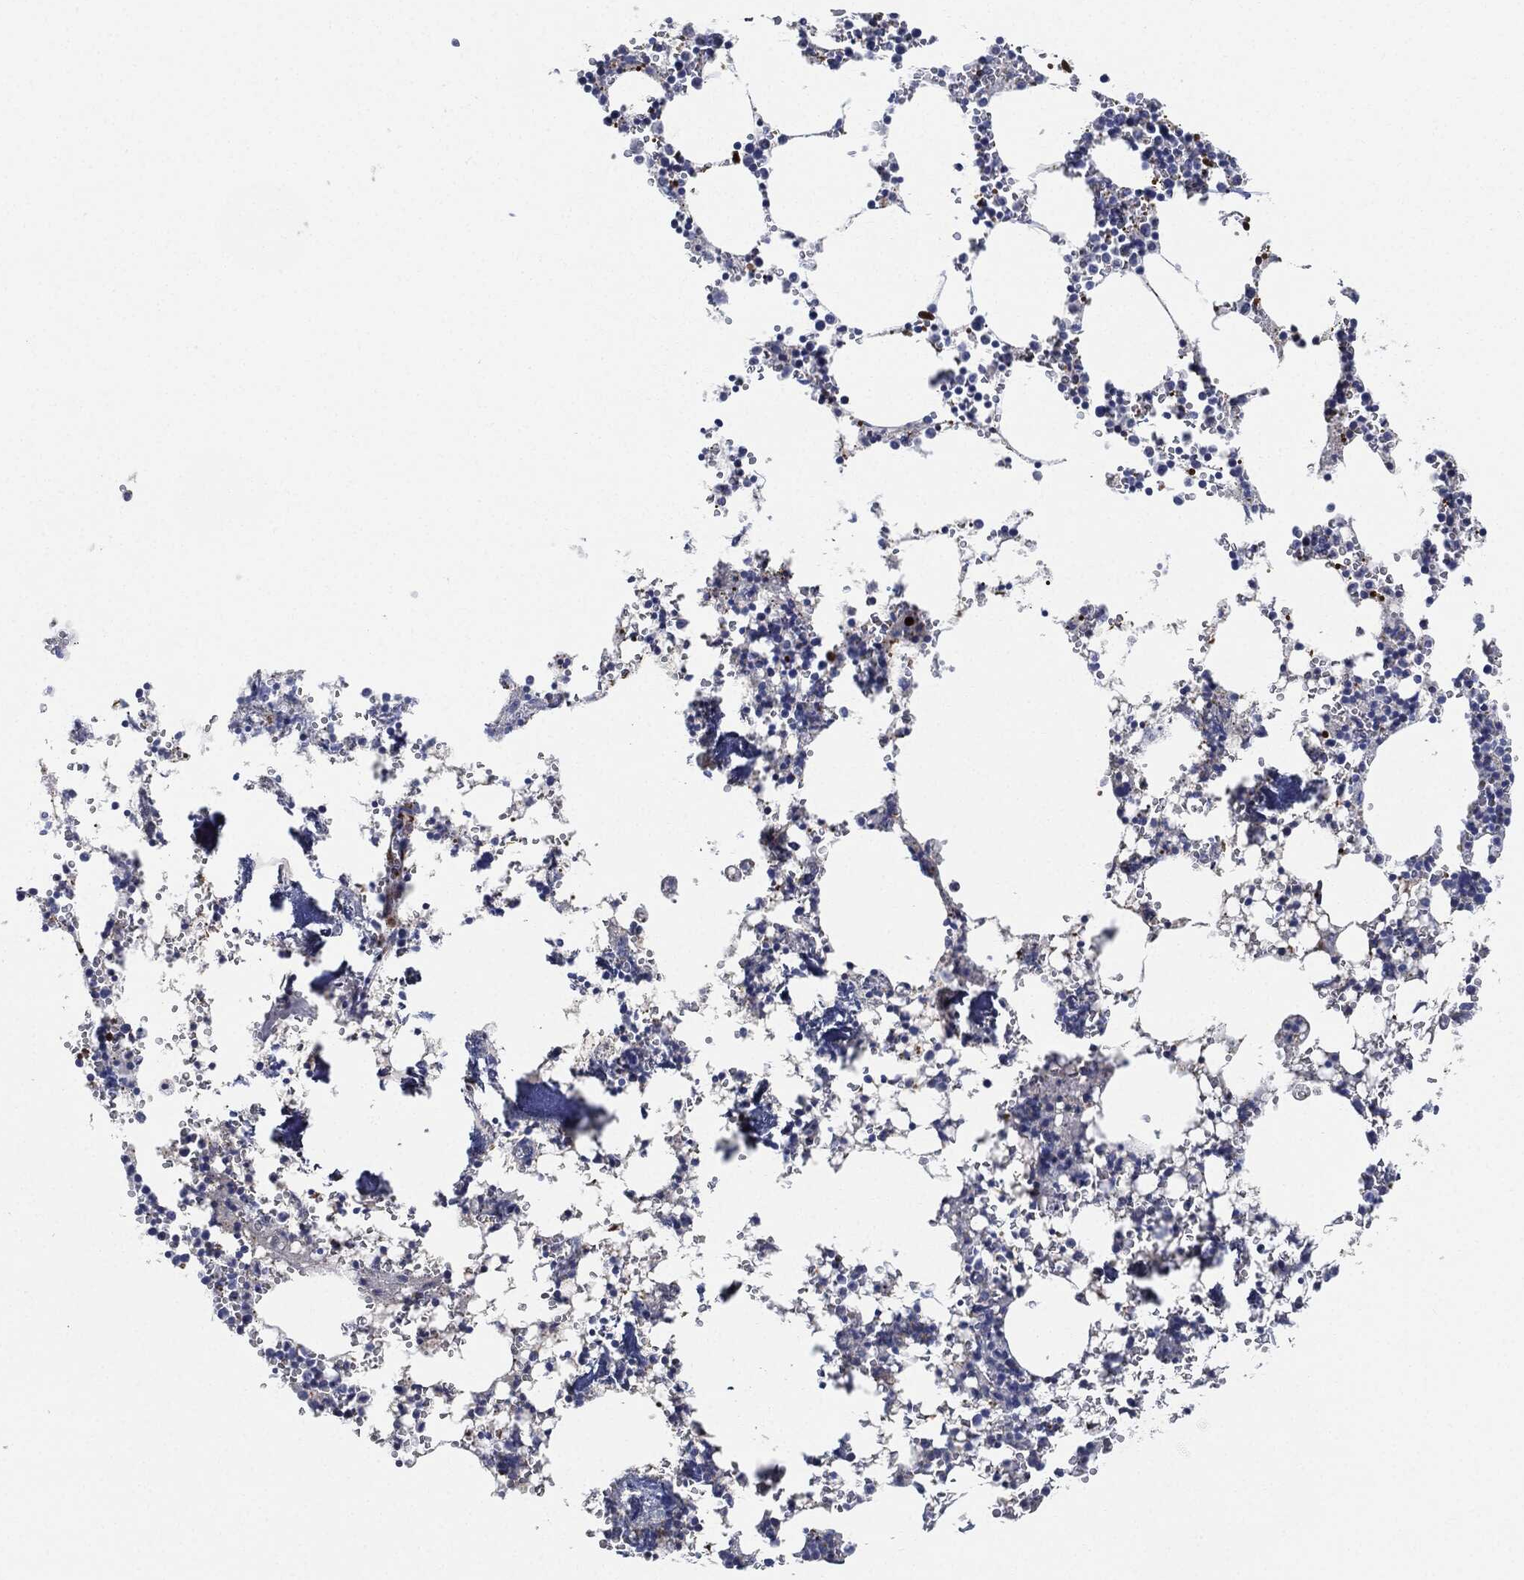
{"staining": {"intensity": "negative", "quantity": "none", "location": "none"}, "tissue": "bone marrow", "cell_type": "Hematopoietic cells", "image_type": "normal", "snomed": [{"axis": "morphology", "description": "Normal tissue, NOS"}, {"axis": "topography", "description": "Bone marrow"}], "caption": "Immunohistochemistry (IHC) of benign human bone marrow shows no expression in hematopoietic cells.", "gene": "TAGLN", "patient": {"sex": "female", "age": 64}}